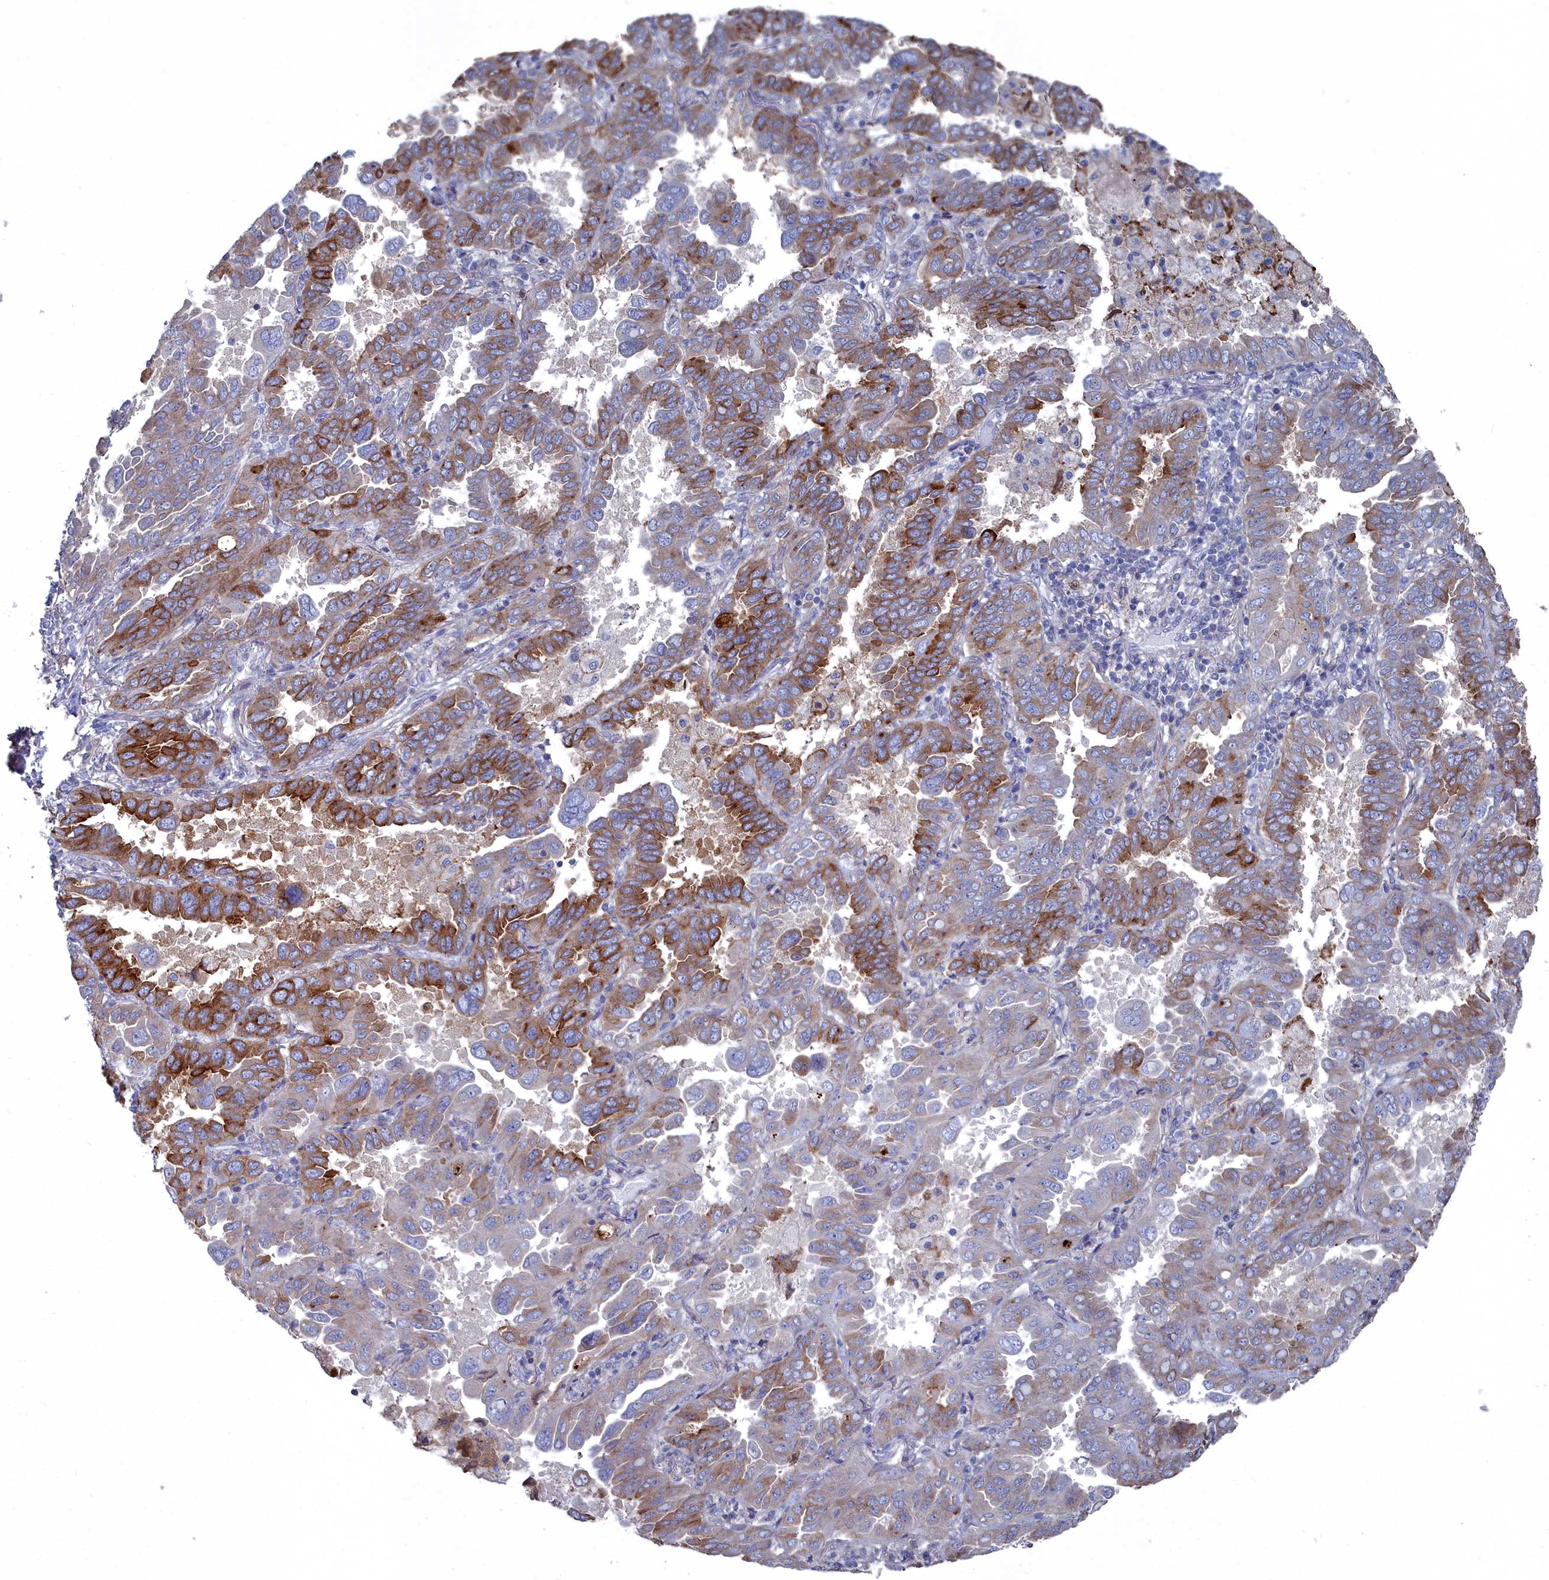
{"staining": {"intensity": "strong", "quantity": "25%-75%", "location": "cytoplasmic/membranous"}, "tissue": "lung cancer", "cell_type": "Tumor cells", "image_type": "cancer", "snomed": [{"axis": "morphology", "description": "Adenocarcinoma, NOS"}, {"axis": "topography", "description": "Lung"}], "caption": "The immunohistochemical stain highlights strong cytoplasmic/membranous positivity in tumor cells of lung adenocarcinoma tissue.", "gene": "SHISAL2A", "patient": {"sex": "male", "age": 64}}